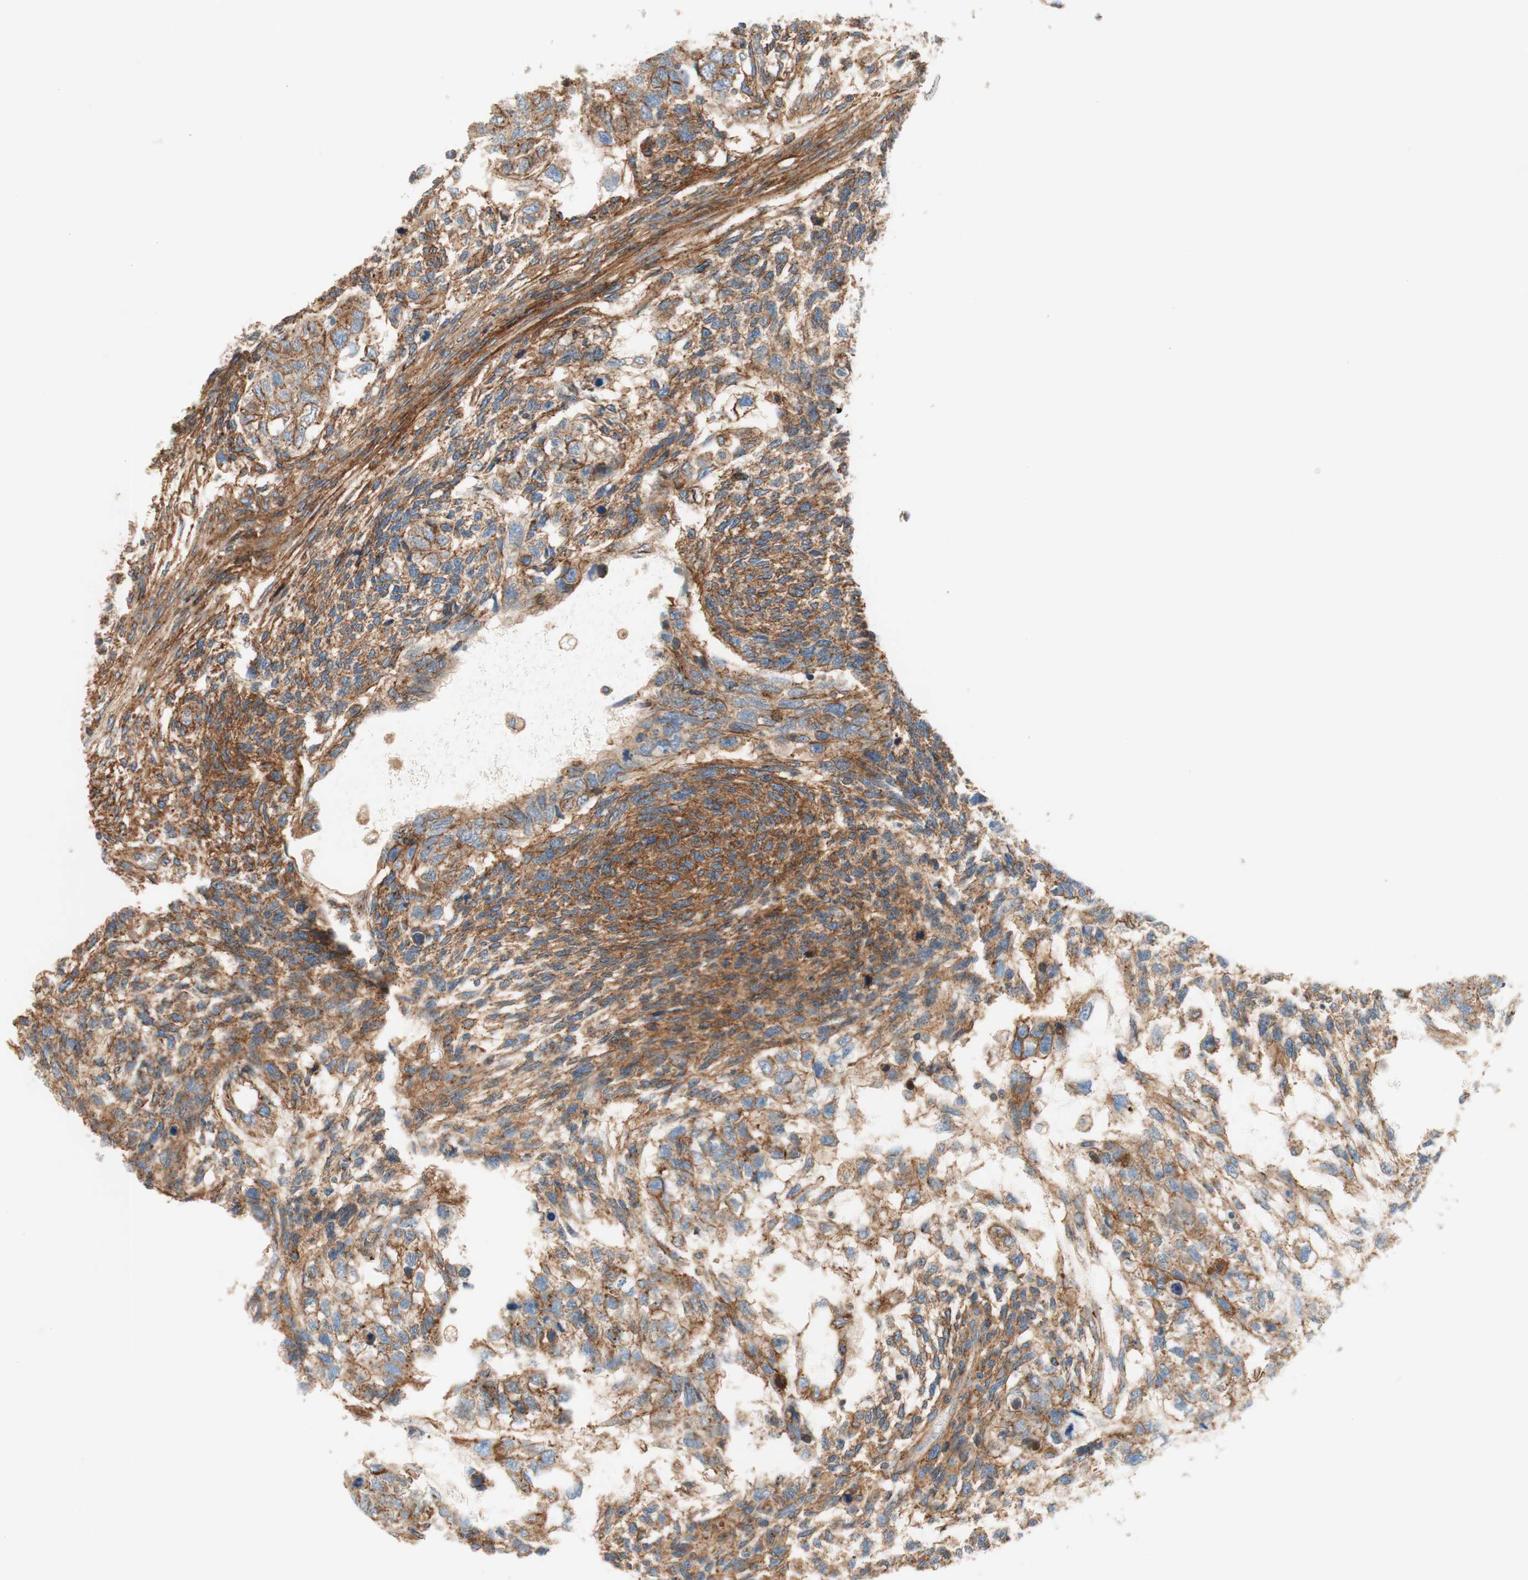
{"staining": {"intensity": "moderate", "quantity": ">75%", "location": "cytoplasmic/membranous"}, "tissue": "testis cancer", "cell_type": "Tumor cells", "image_type": "cancer", "snomed": [{"axis": "morphology", "description": "Normal tissue, NOS"}, {"axis": "morphology", "description": "Carcinoma, Embryonal, NOS"}, {"axis": "topography", "description": "Testis"}], "caption": "This is a histology image of immunohistochemistry staining of embryonal carcinoma (testis), which shows moderate staining in the cytoplasmic/membranous of tumor cells.", "gene": "VPS26A", "patient": {"sex": "male", "age": 36}}